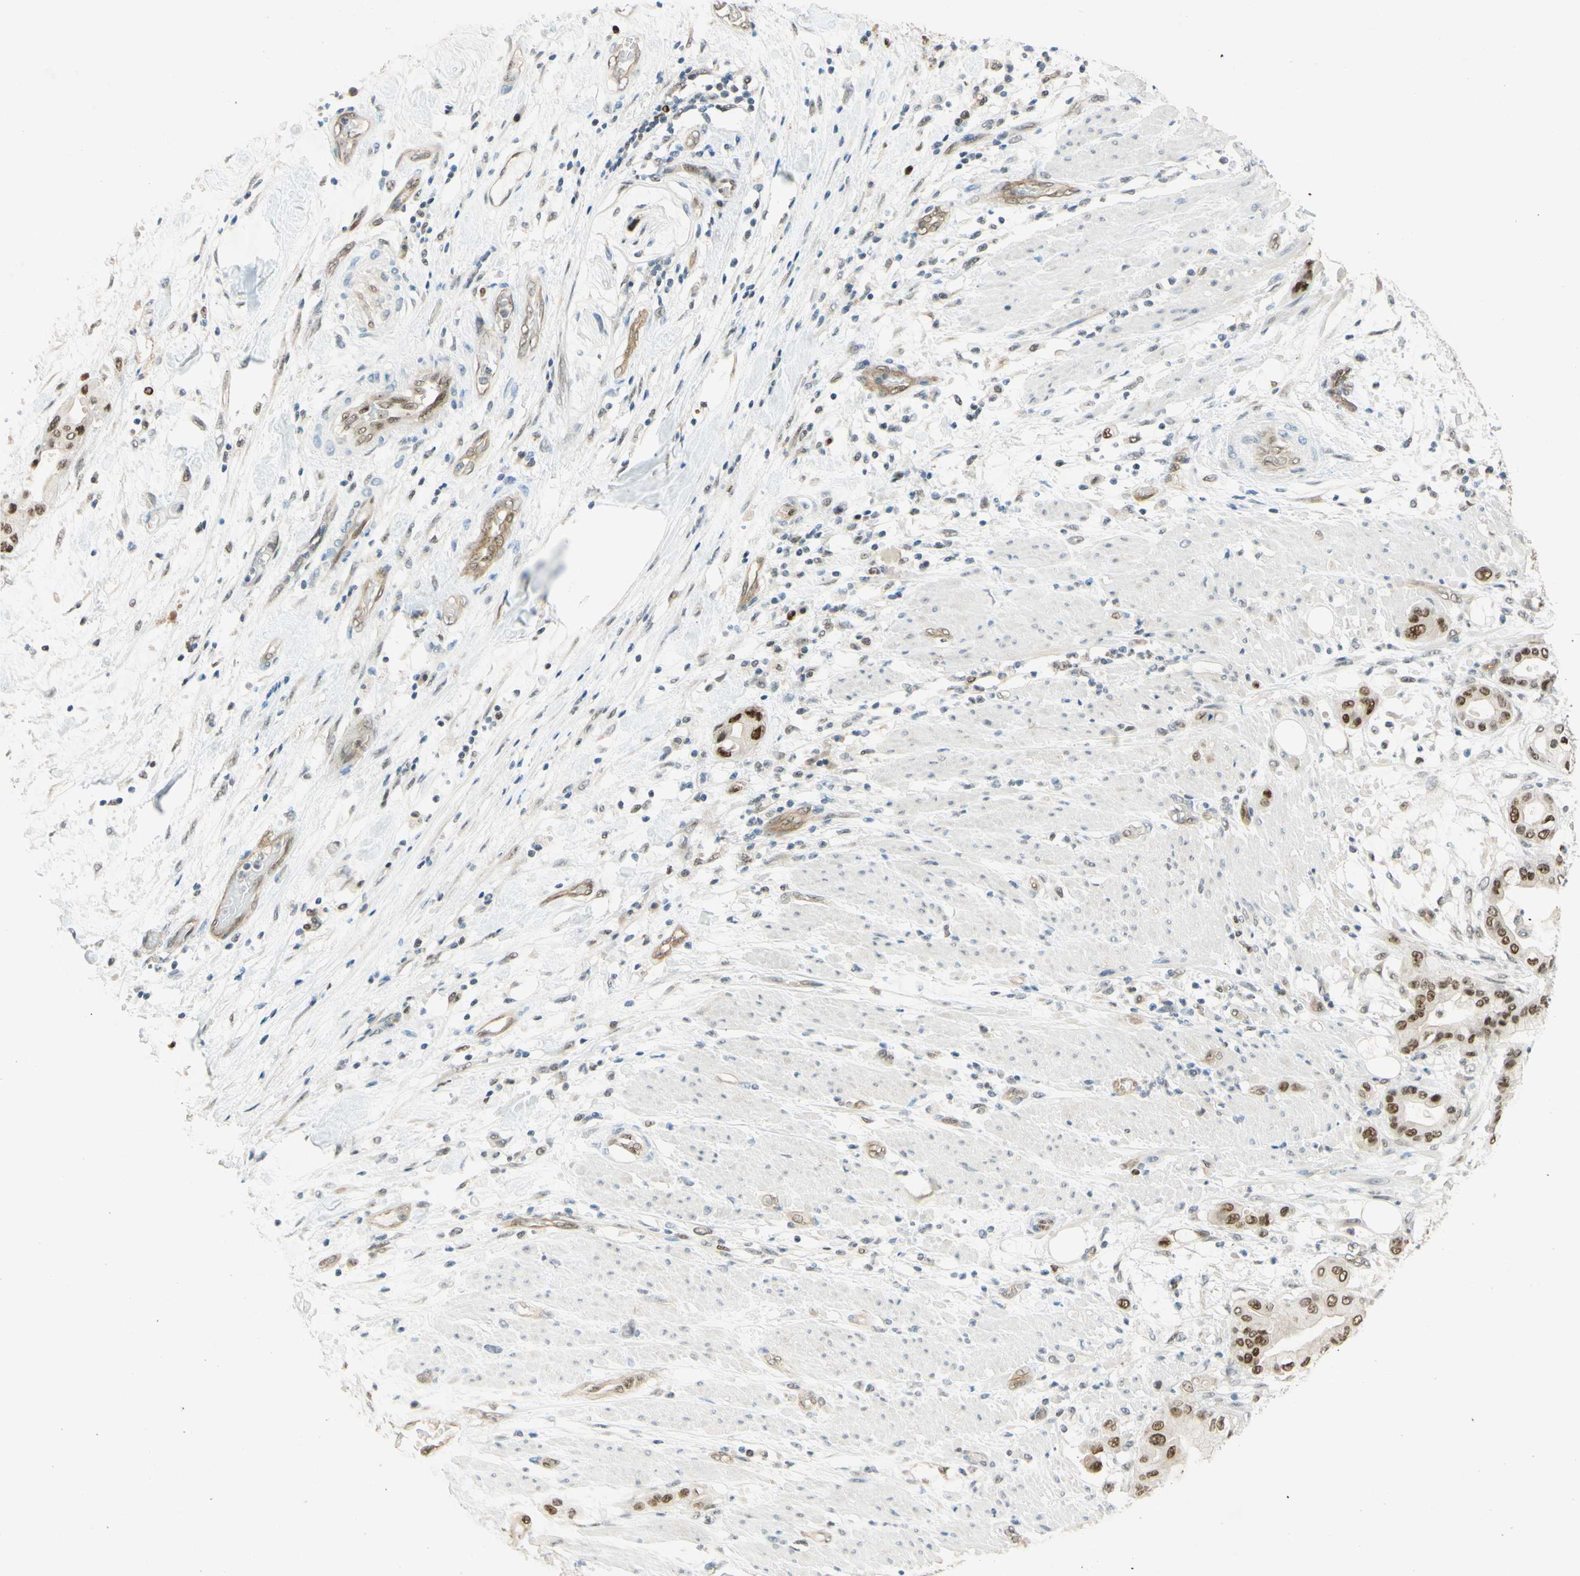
{"staining": {"intensity": "strong", "quantity": ">75%", "location": "nuclear"}, "tissue": "pancreatic cancer", "cell_type": "Tumor cells", "image_type": "cancer", "snomed": [{"axis": "morphology", "description": "Adenocarcinoma, NOS"}, {"axis": "morphology", "description": "Adenocarcinoma, metastatic, NOS"}, {"axis": "topography", "description": "Lymph node"}, {"axis": "topography", "description": "Pancreas"}, {"axis": "topography", "description": "Duodenum"}], "caption": "Brown immunohistochemical staining in pancreatic metastatic adenocarcinoma reveals strong nuclear positivity in about >75% of tumor cells.", "gene": "POLB", "patient": {"sex": "female", "age": 64}}